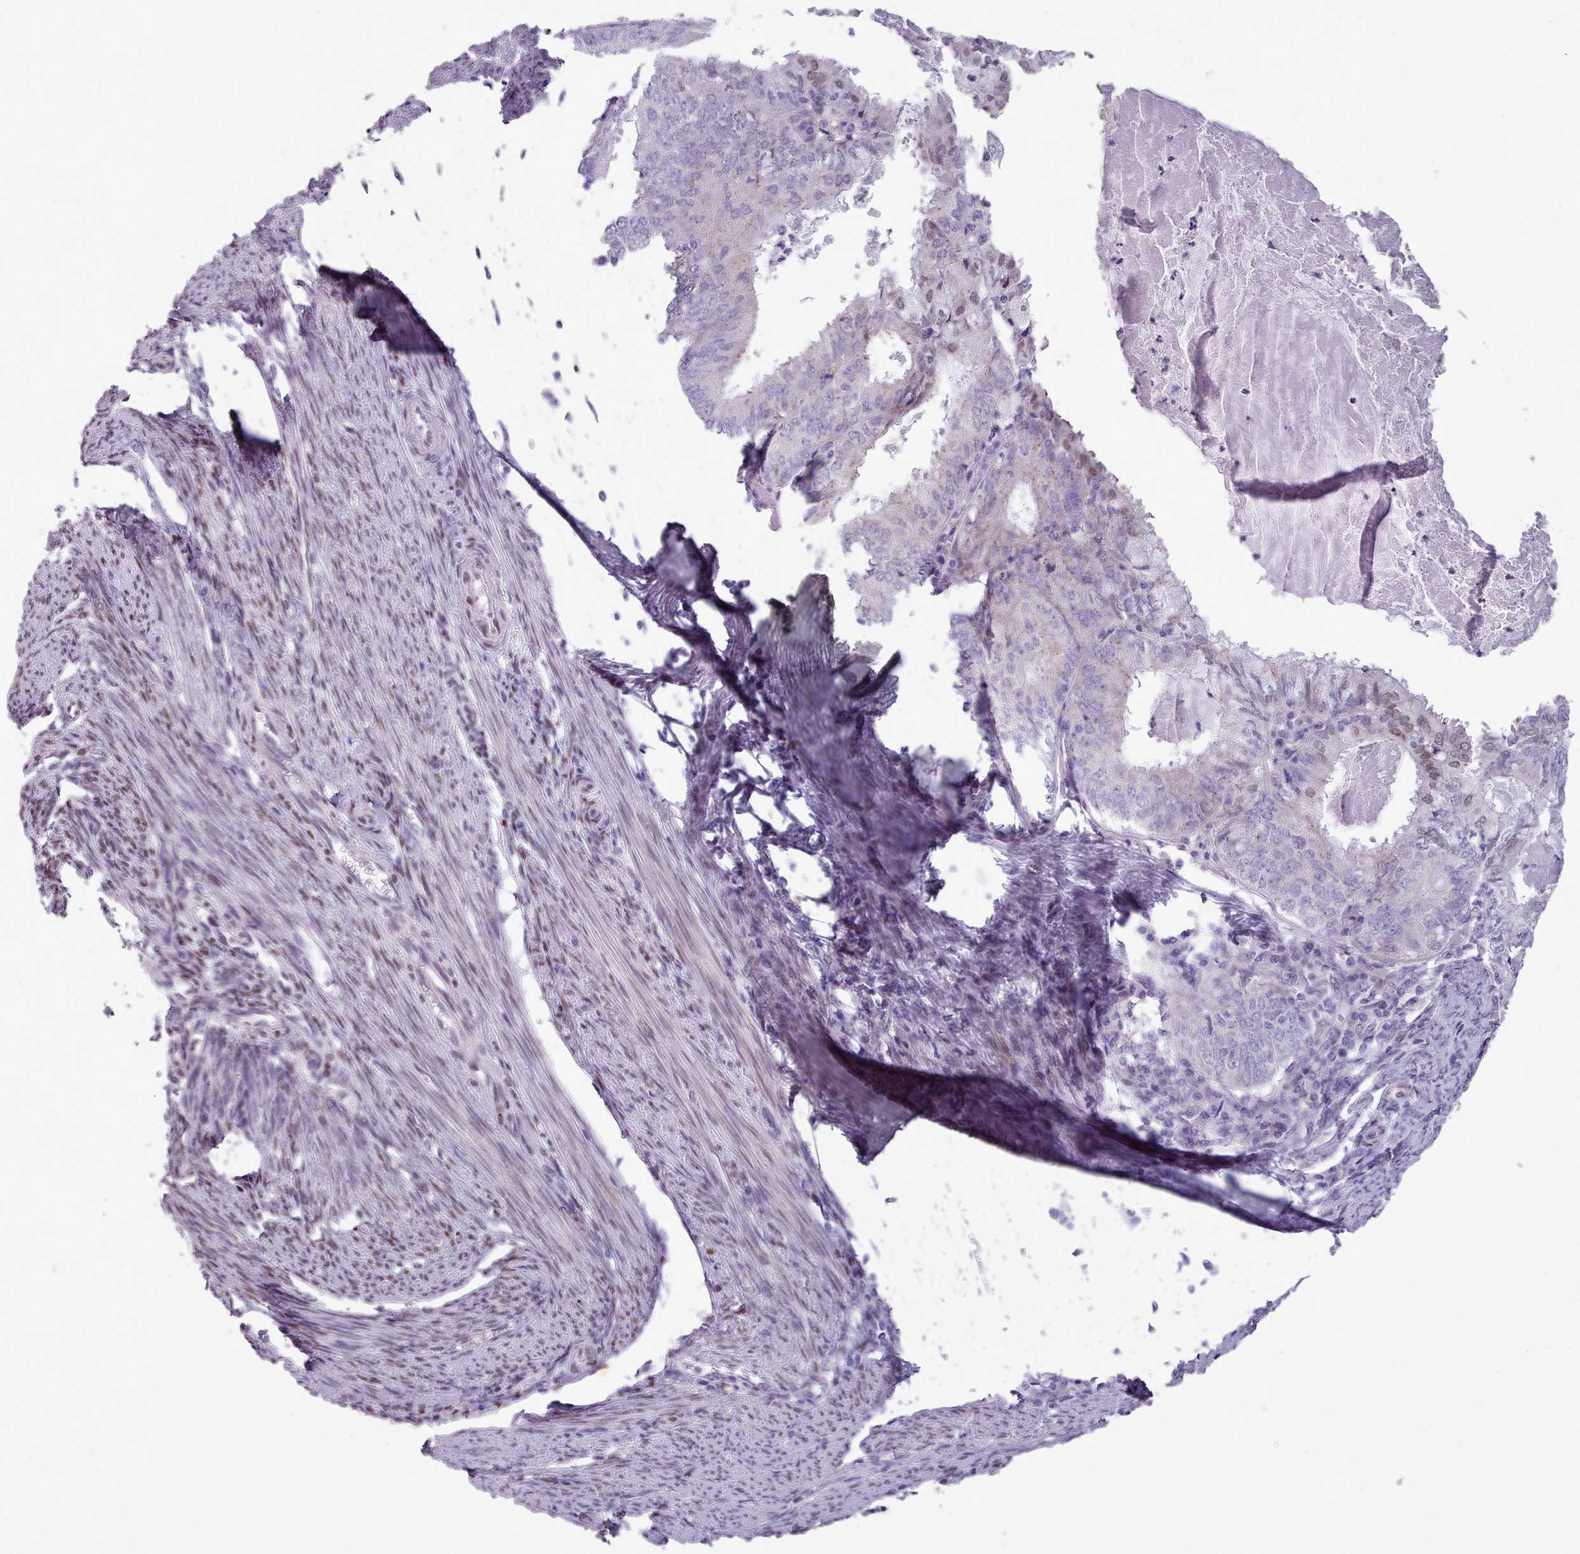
{"staining": {"intensity": "weak", "quantity": "<25%", "location": "nuclear"}, "tissue": "endometrial cancer", "cell_type": "Tumor cells", "image_type": "cancer", "snomed": [{"axis": "morphology", "description": "Adenocarcinoma, NOS"}, {"axis": "topography", "description": "Endometrium"}], "caption": "Immunohistochemistry (IHC) of human adenocarcinoma (endometrial) shows no expression in tumor cells.", "gene": "KCNT2", "patient": {"sex": "female", "age": 57}}